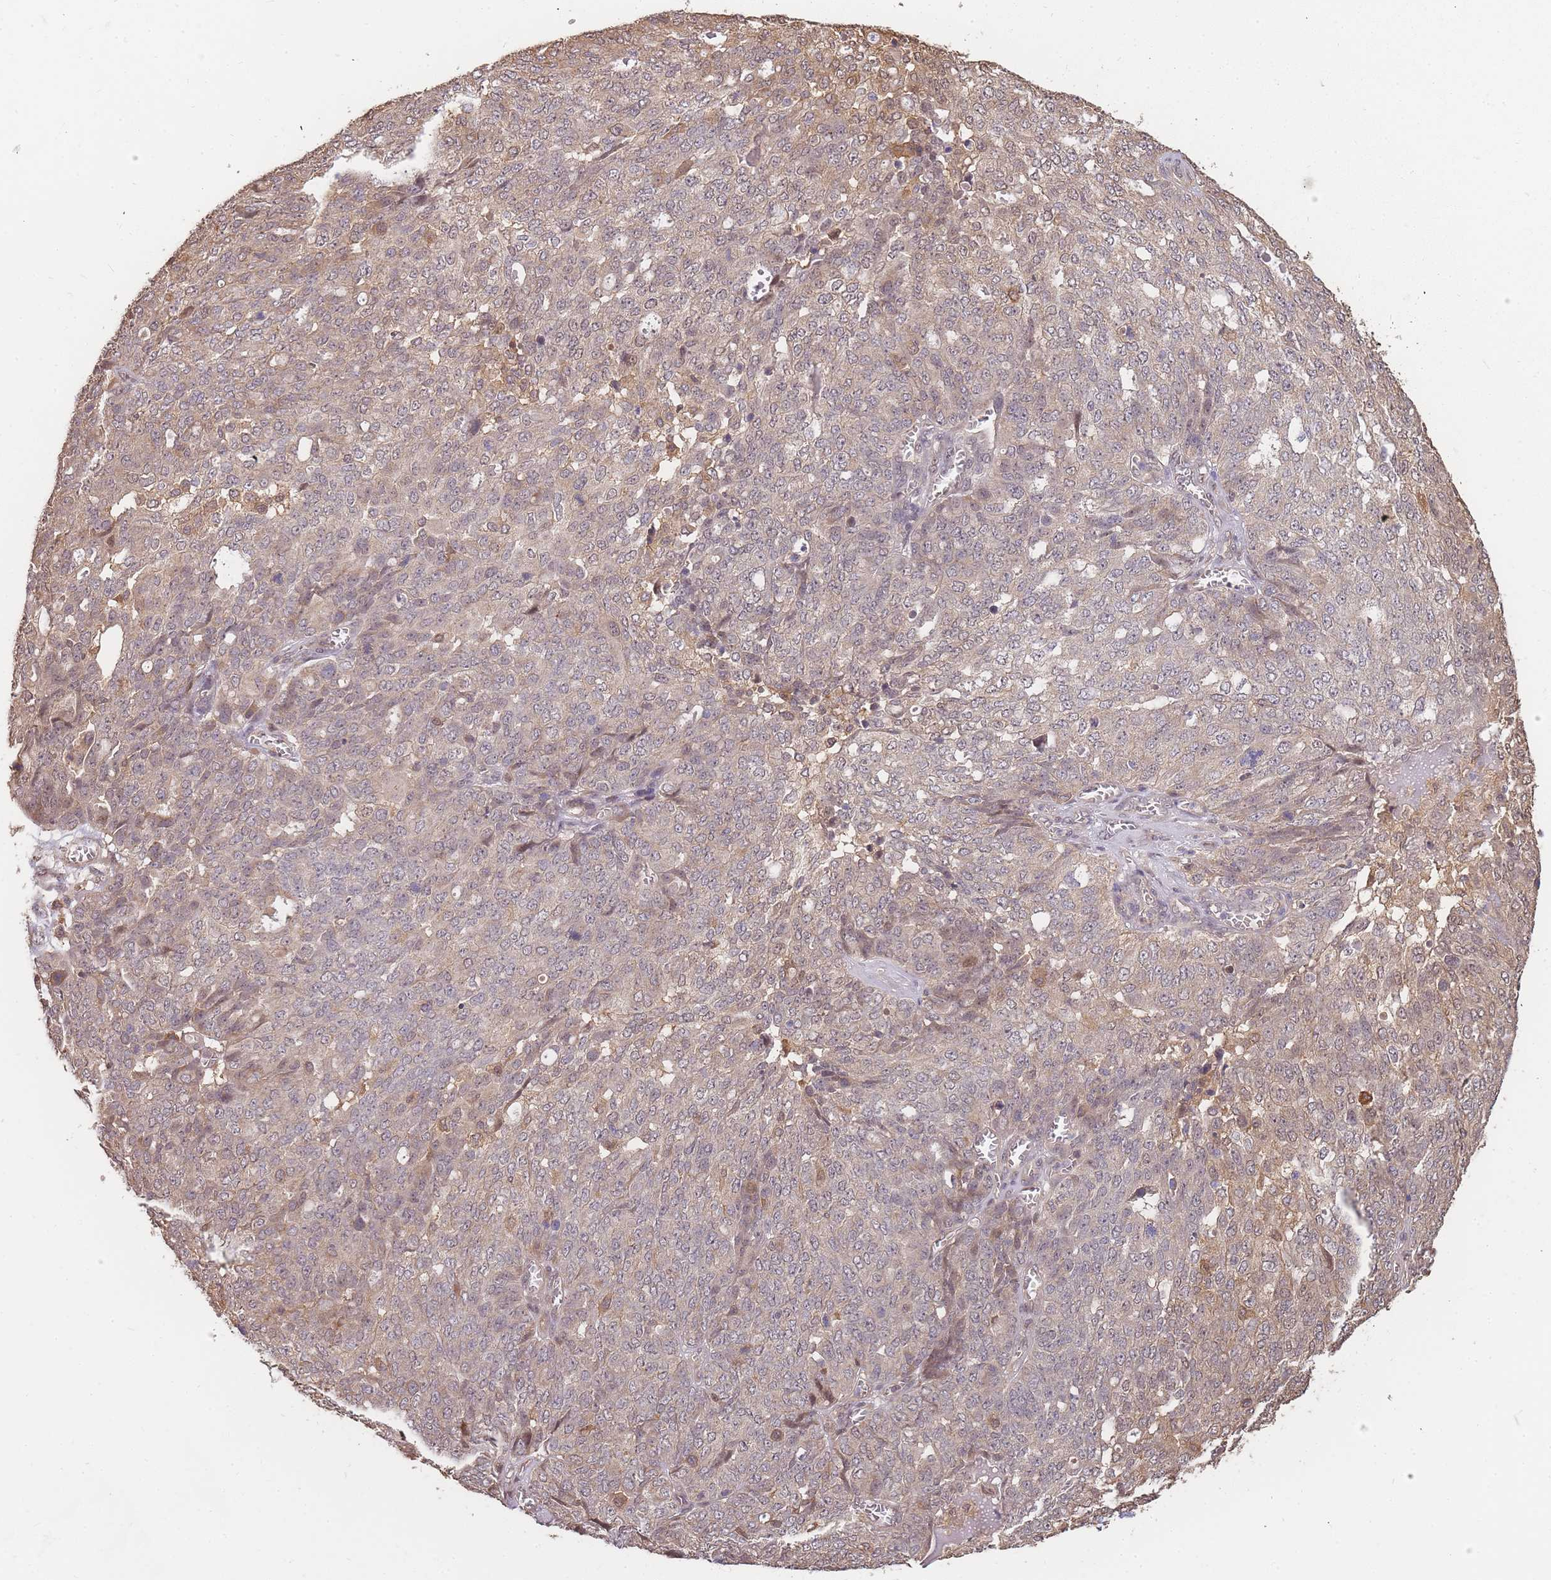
{"staining": {"intensity": "weak", "quantity": "25%-75%", "location": "cytoplasmic/membranous,nuclear"}, "tissue": "ovarian cancer", "cell_type": "Tumor cells", "image_type": "cancer", "snomed": [{"axis": "morphology", "description": "Cystadenocarcinoma, serous, NOS"}, {"axis": "topography", "description": "Soft tissue"}, {"axis": "topography", "description": "Ovary"}], "caption": "This is a histology image of immunohistochemistry staining of ovarian cancer, which shows weak staining in the cytoplasmic/membranous and nuclear of tumor cells.", "gene": "CDKN2AIPNL", "patient": {"sex": "female", "age": 57}}